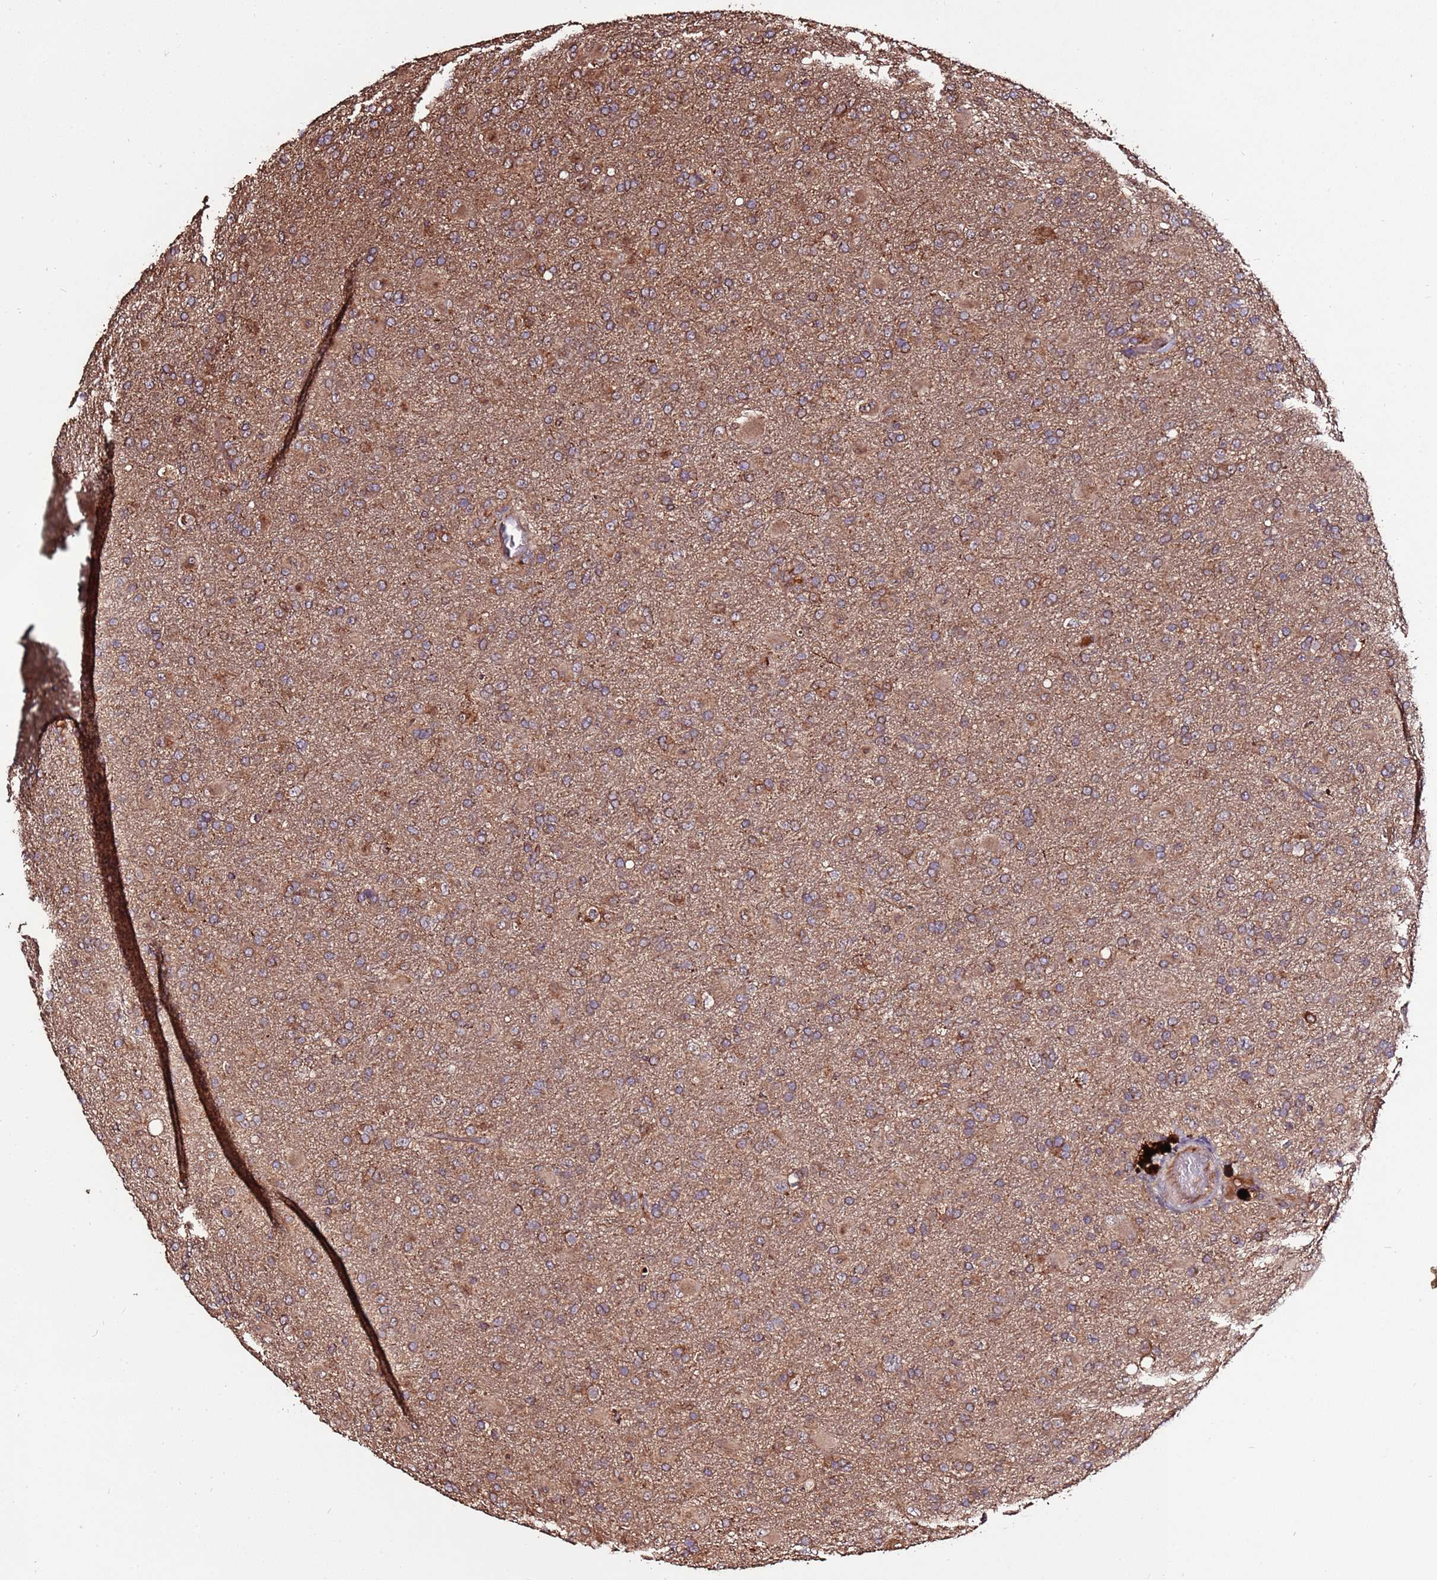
{"staining": {"intensity": "weak", "quantity": ">75%", "location": "cytoplasmic/membranous"}, "tissue": "glioma", "cell_type": "Tumor cells", "image_type": "cancer", "snomed": [{"axis": "morphology", "description": "Glioma, malignant, Low grade"}, {"axis": "topography", "description": "Brain"}], "caption": "A micrograph showing weak cytoplasmic/membranous expression in approximately >75% of tumor cells in malignant low-grade glioma, as visualized by brown immunohistochemical staining.", "gene": "RPS15A", "patient": {"sex": "male", "age": 65}}